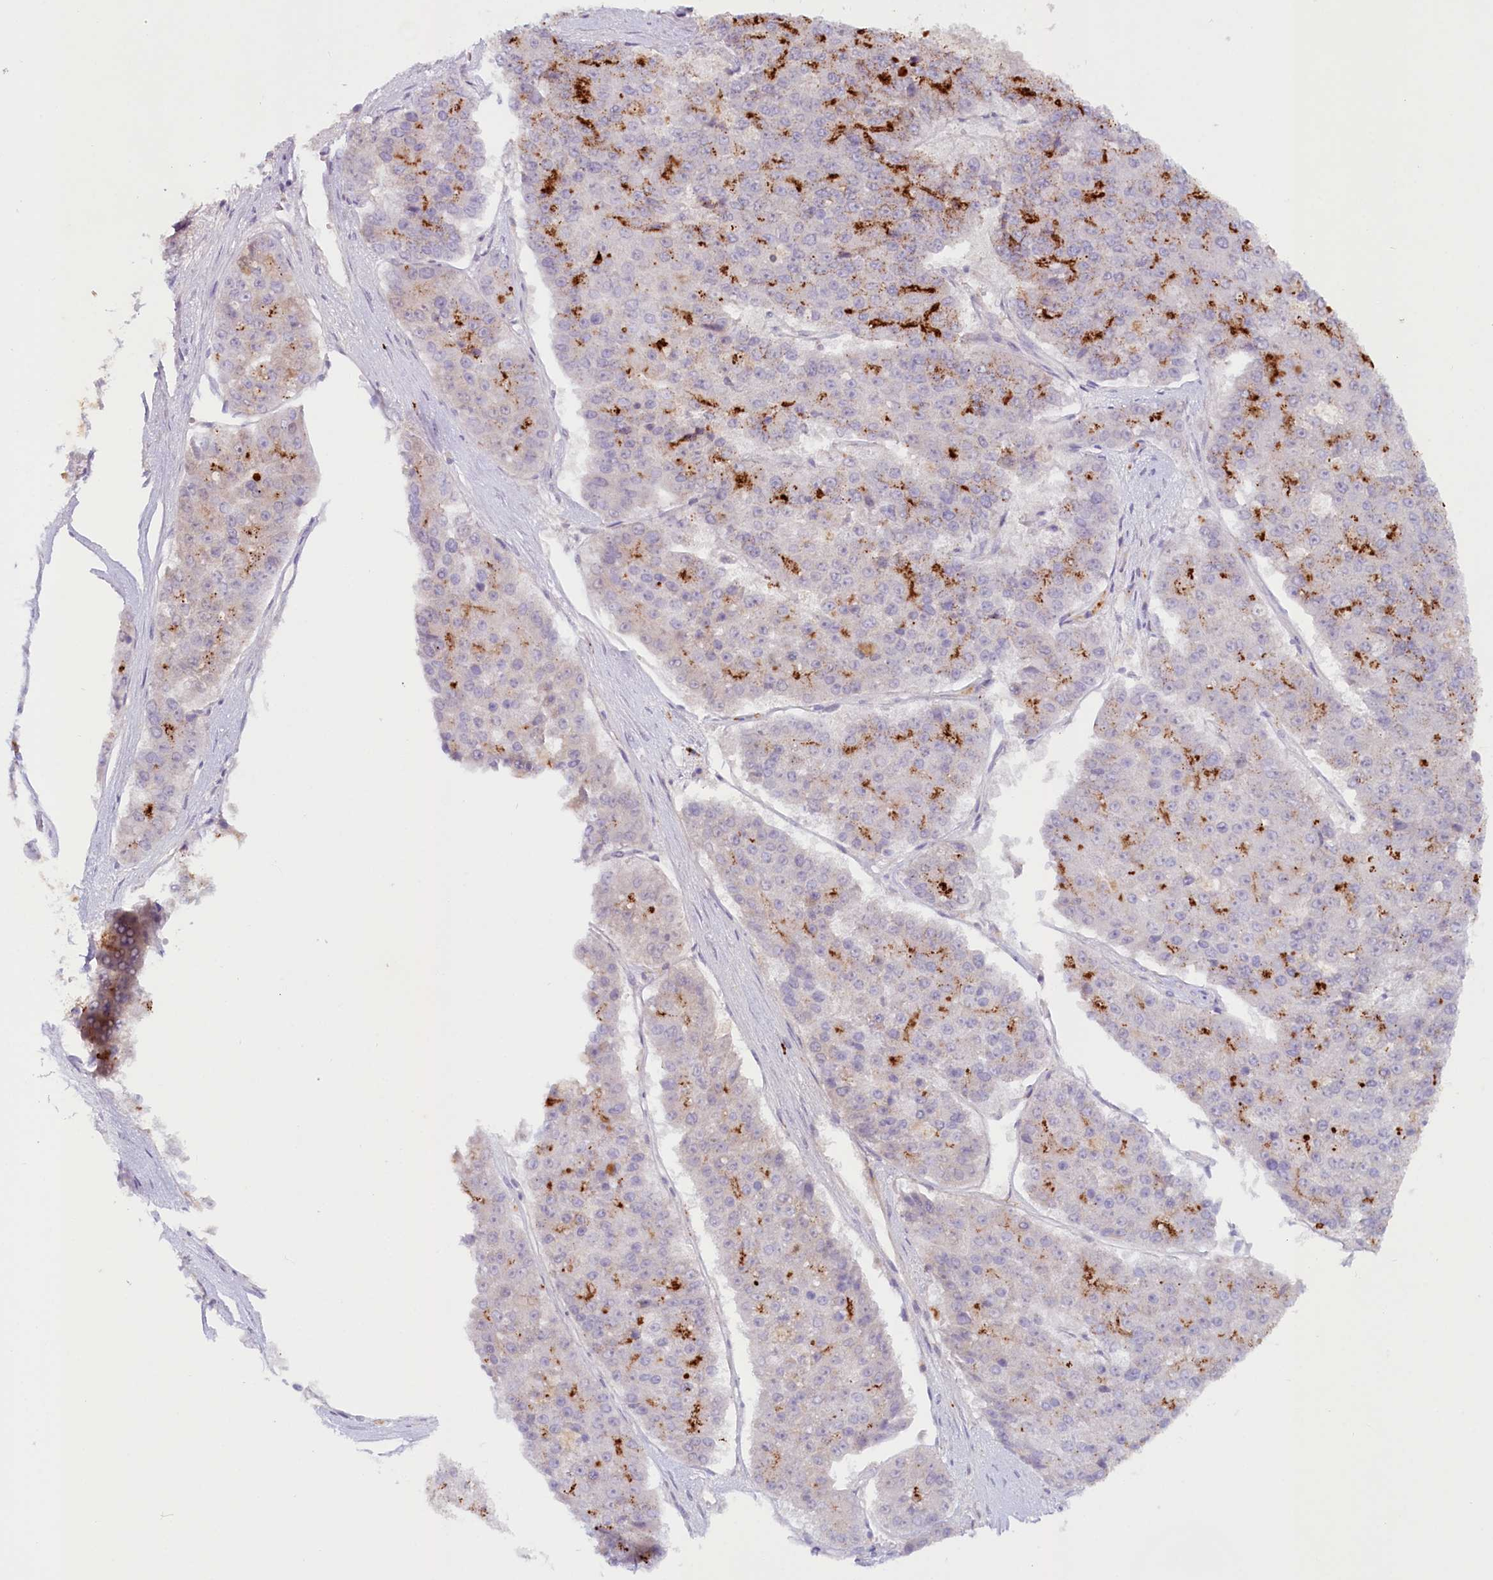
{"staining": {"intensity": "strong", "quantity": "<25%", "location": "cytoplasmic/membranous"}, "tissue": "pancreatic cancer", "cell_type": "Tumor cells", "image_type": "cancer", "snomed": [{"axis": "morphology", "description": "Adenocarcinoma, NOS"}, {"axis": "topography", "description": "Pancreas"}], "caption": "DAB immunohistochemical staining of adenocarcinoma (pancreatic) shows strong cytoplasmic/membranous protein positivity in about <25% of tumor cells.", "gene": "PSAPL1", "patient": {"sex": "male", "age": 50}}